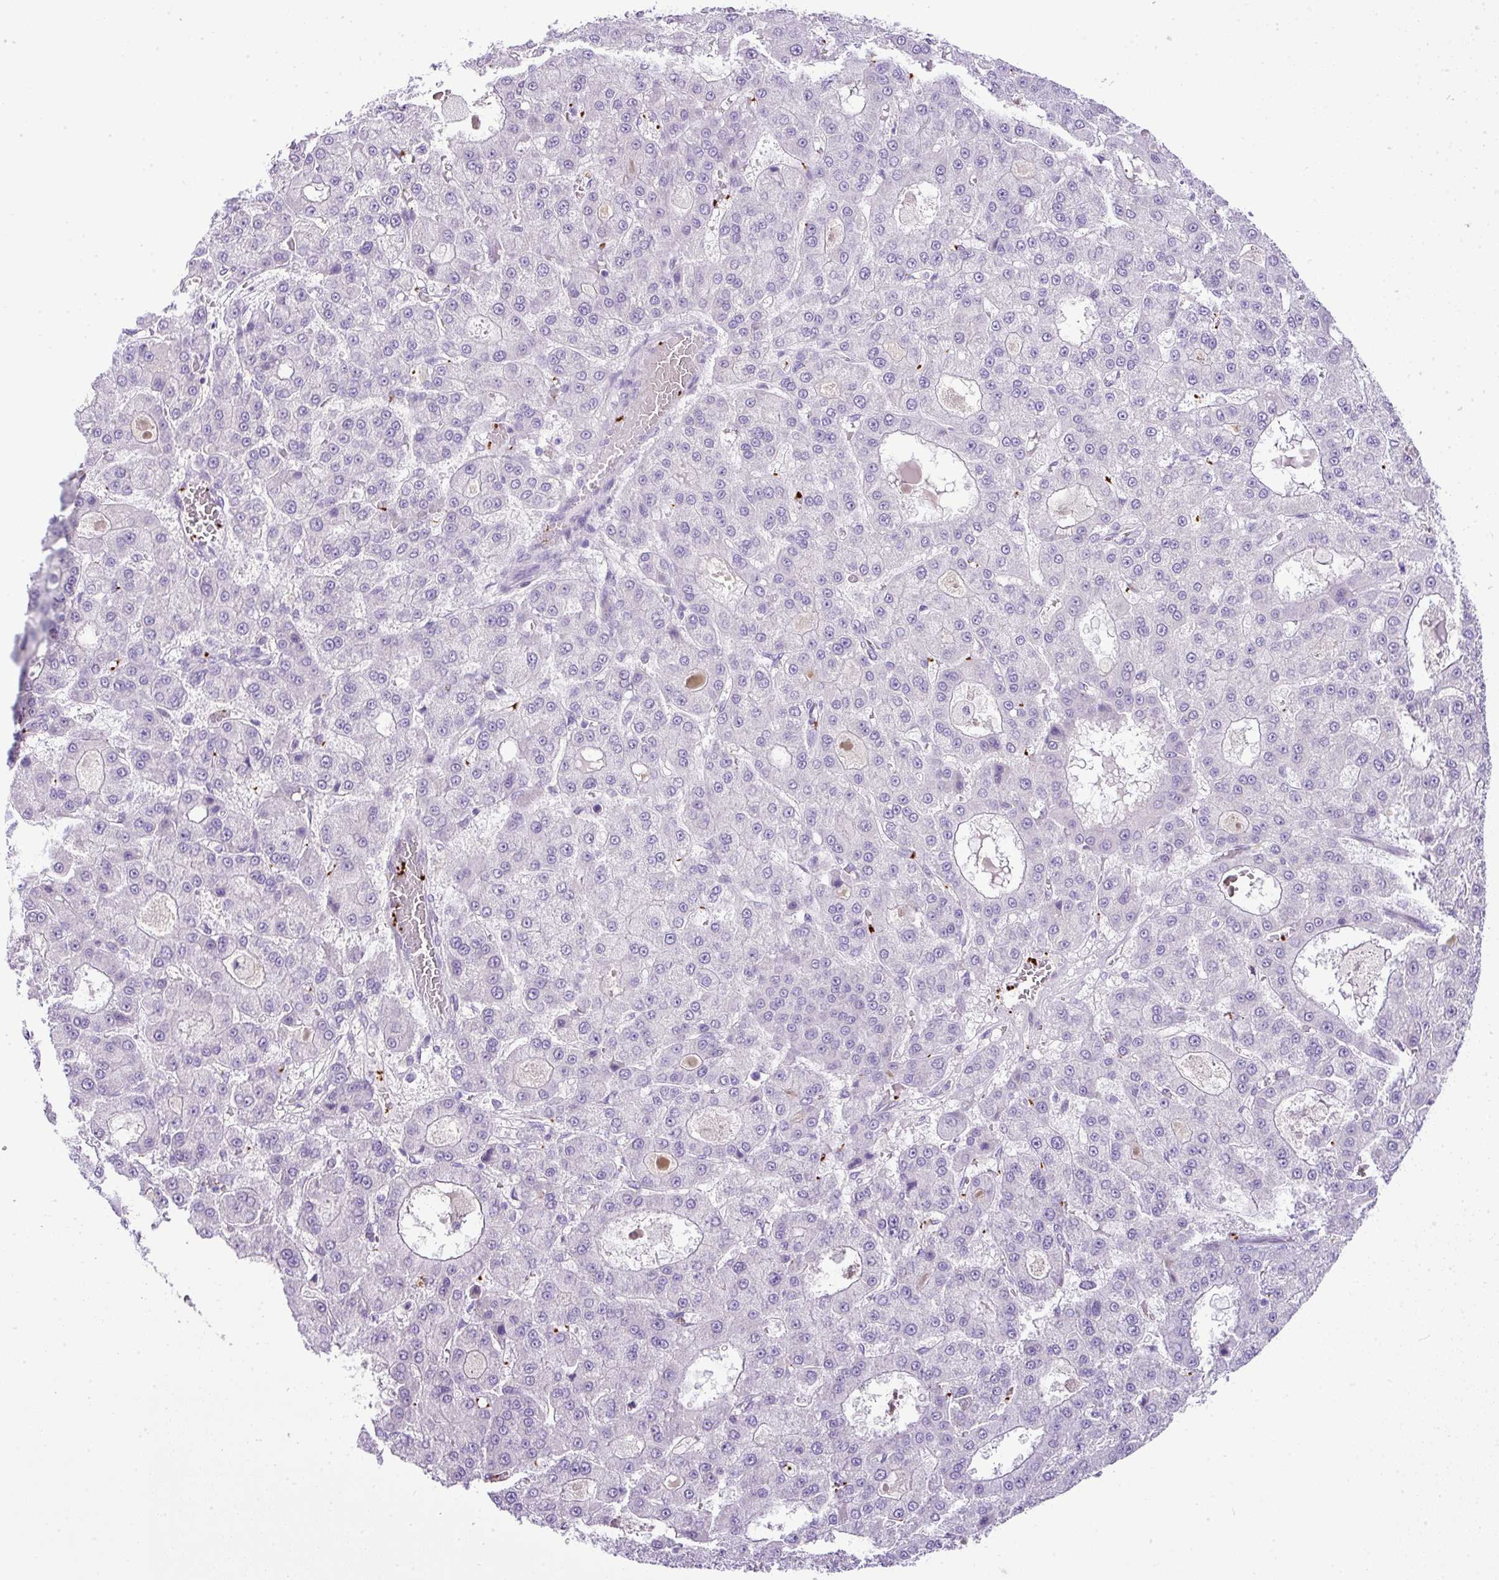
{"staining": {"intensity": "negative", "quantity": "none", "location": "none"}, "tissue": "liver cancer", "cell_type": "Tumor cells", "image_type": "cancer", "snomed": [{"axis": "morphology", "description": "Carcinoma, Hepatocellular, NOS"}, {"axis": "topography", "description": "Liver"}], "caption": "The image demonstrates no staining of tumor cells in liver hepatocellular carcinoma.", "gene": "CMTM5", "patient": {"sex": "male", "age": 70}}